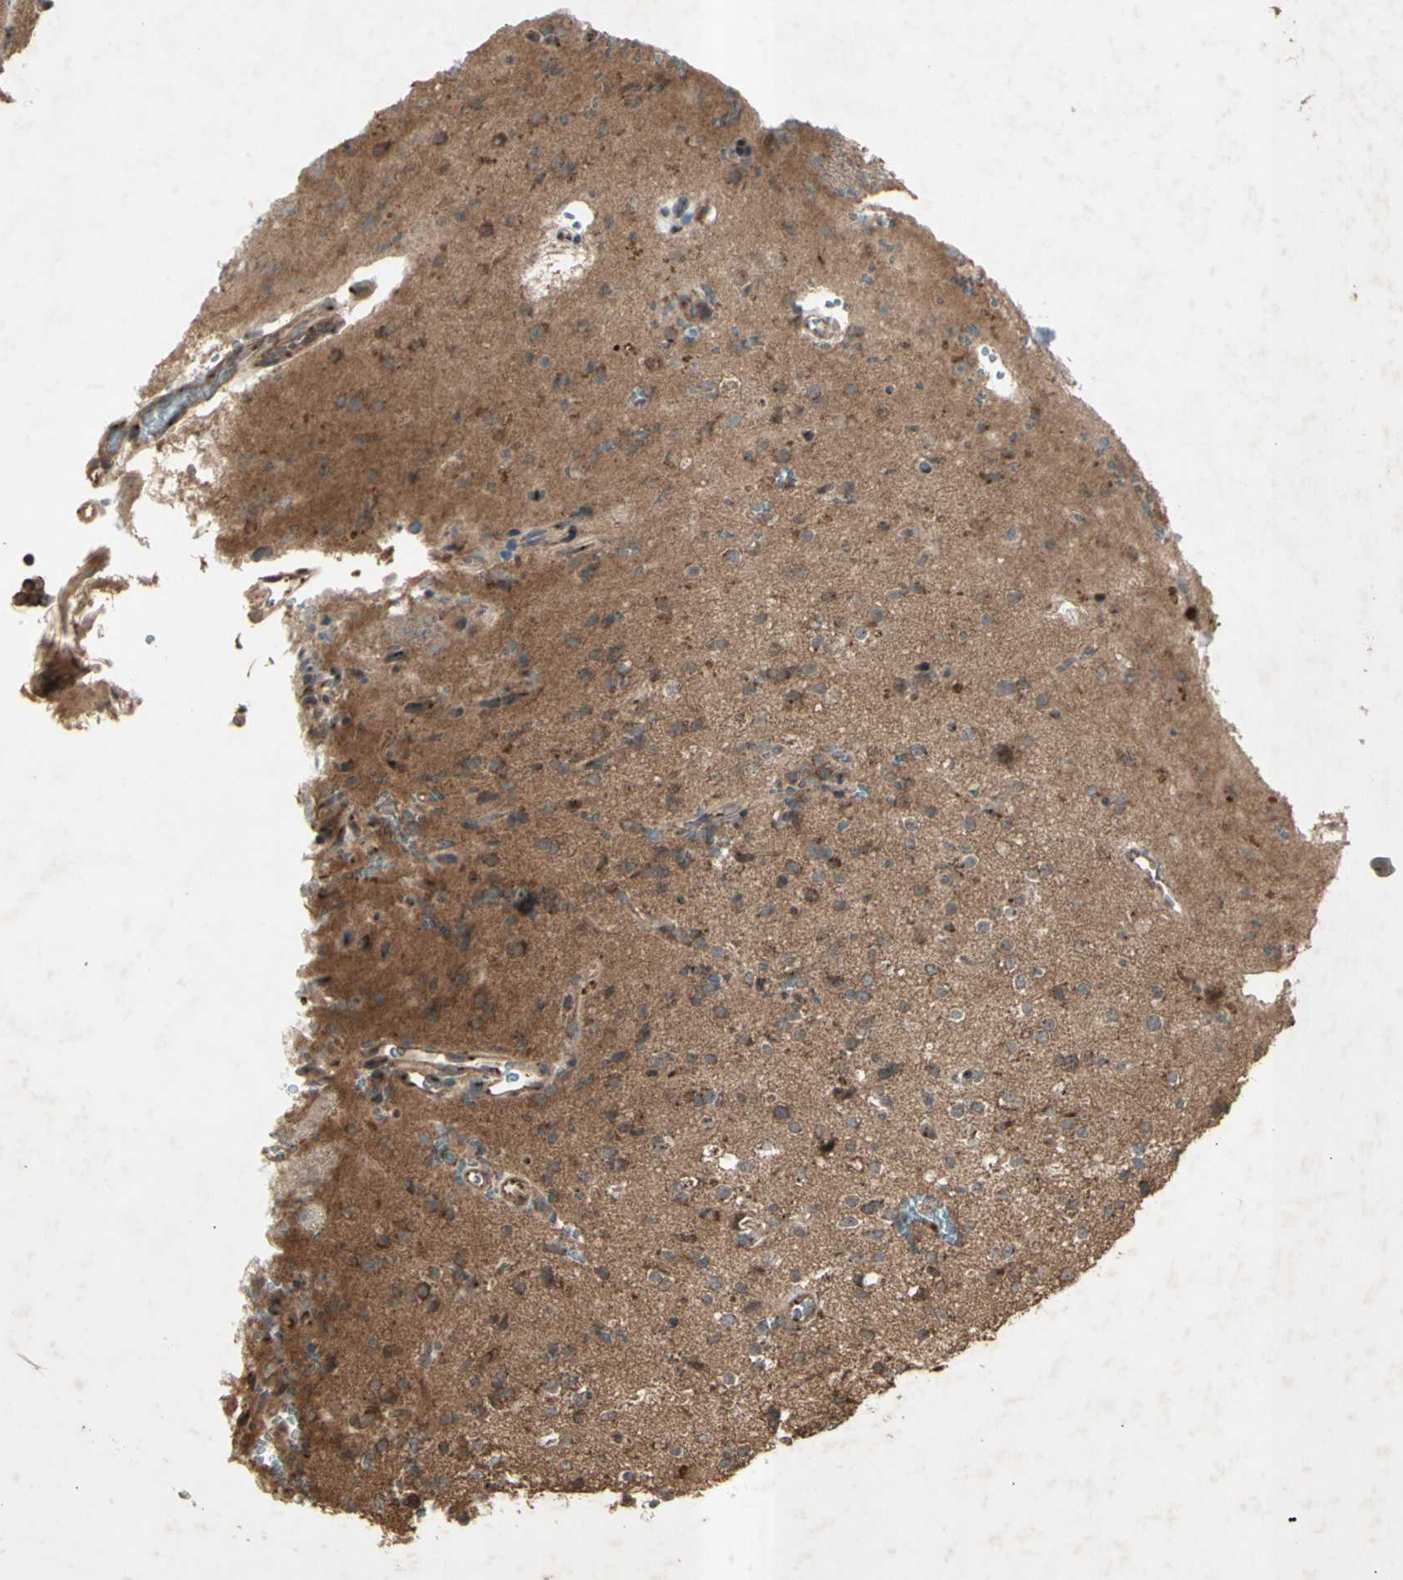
{"staining": {"intensity": "moderate", "quantity": ">75%", "location": "cytoplasmic/membranous"}, "tissue": "glioma", "cell_type": "Tumor cells", "image_type": "cancer", "snomed": [{"axis": "morphology", "description": "Glioma, malignant, High grade"}, {"axis": "topography", "description": "Brain"}], "caption": "DAB (3,3'-diaminobenzidine) immunohistochemical staining of human glioma reveals moderate cytoplasmic/membranous protein expression in approximately >75% of tumor cells.", "gene": "AP1G1", "patient": {"sex": "male", "age": 47}}